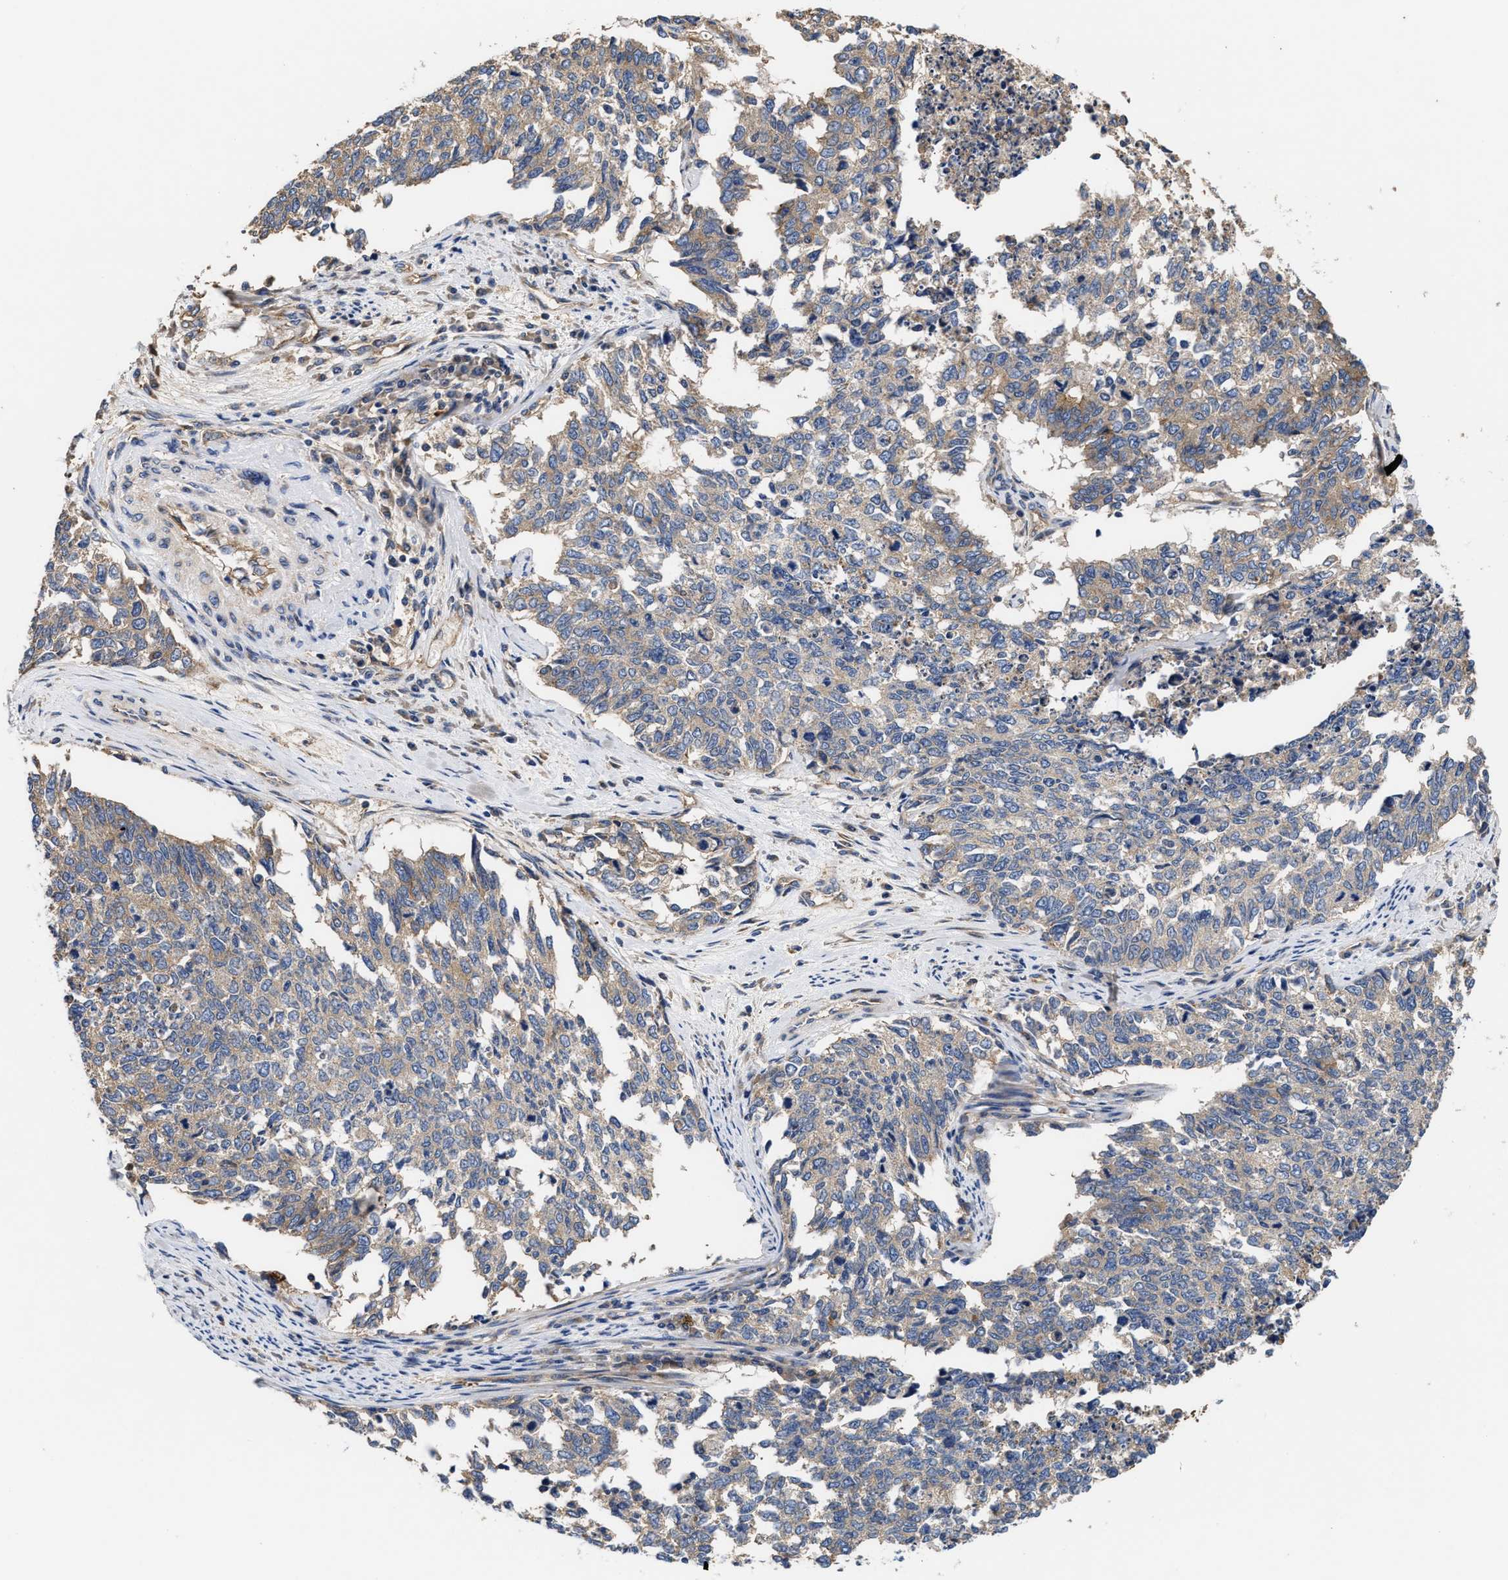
{"staining": {"intensity": "weak", "quantity": "<25%", "location": "cytoplasmic/membranous"}, "tissue": "cervical cancer", "cell_type": "Tumor cells", "image_type": "cancer", "snomed": [{"axis": "morphology", "description": "Squamous cell carcinoma, NOS"}, {"axis": "topography", "description": "Cervix"}], "caption": "A micrograph of human squamous cell carcinoma (cervical) is negative for staining in tumor cells.", "gene": "KLB", "patient": {"sex": "female", "age": 63}}